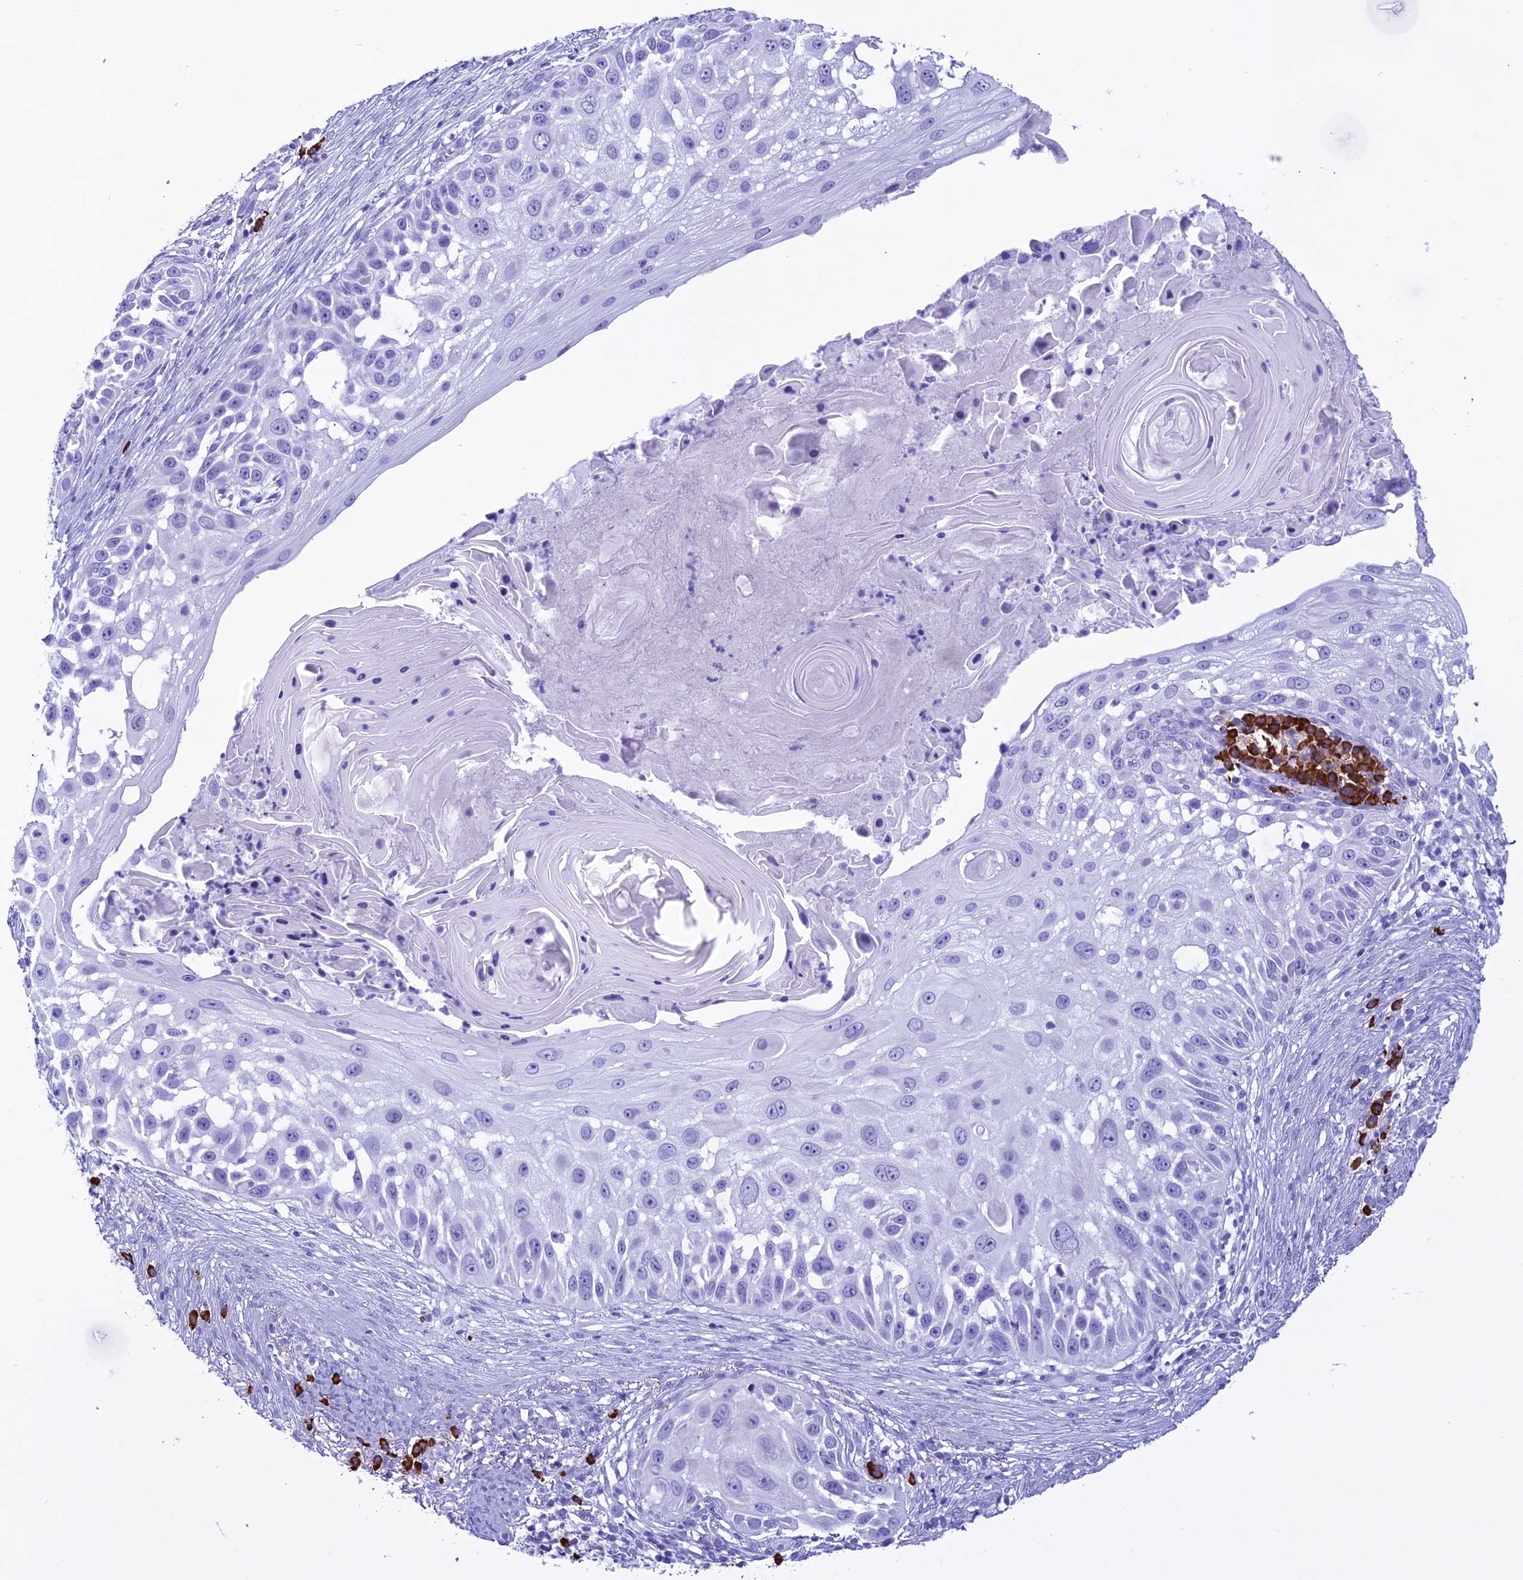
{"staining": {"intensity": "negative", "quantity": "none", "location": "none"}, "tissue": "skin cancer", "cell_type": "Tumor cells", "image_type": "cancer", "snomed": [{"axis": "morphology", "description": "Squamous cell carcinoma, NOS"}, {"axis": "topography", "description": "Skin"}], "caption": "Immunohistochemistry (IHC) photomicrograph of neoplastic tissue: skin cancer stained with DAB exhibits no significant protein staining in tumor cells.", "gene": "MZB1", "patient": {"sex": "female", "age": 44}}